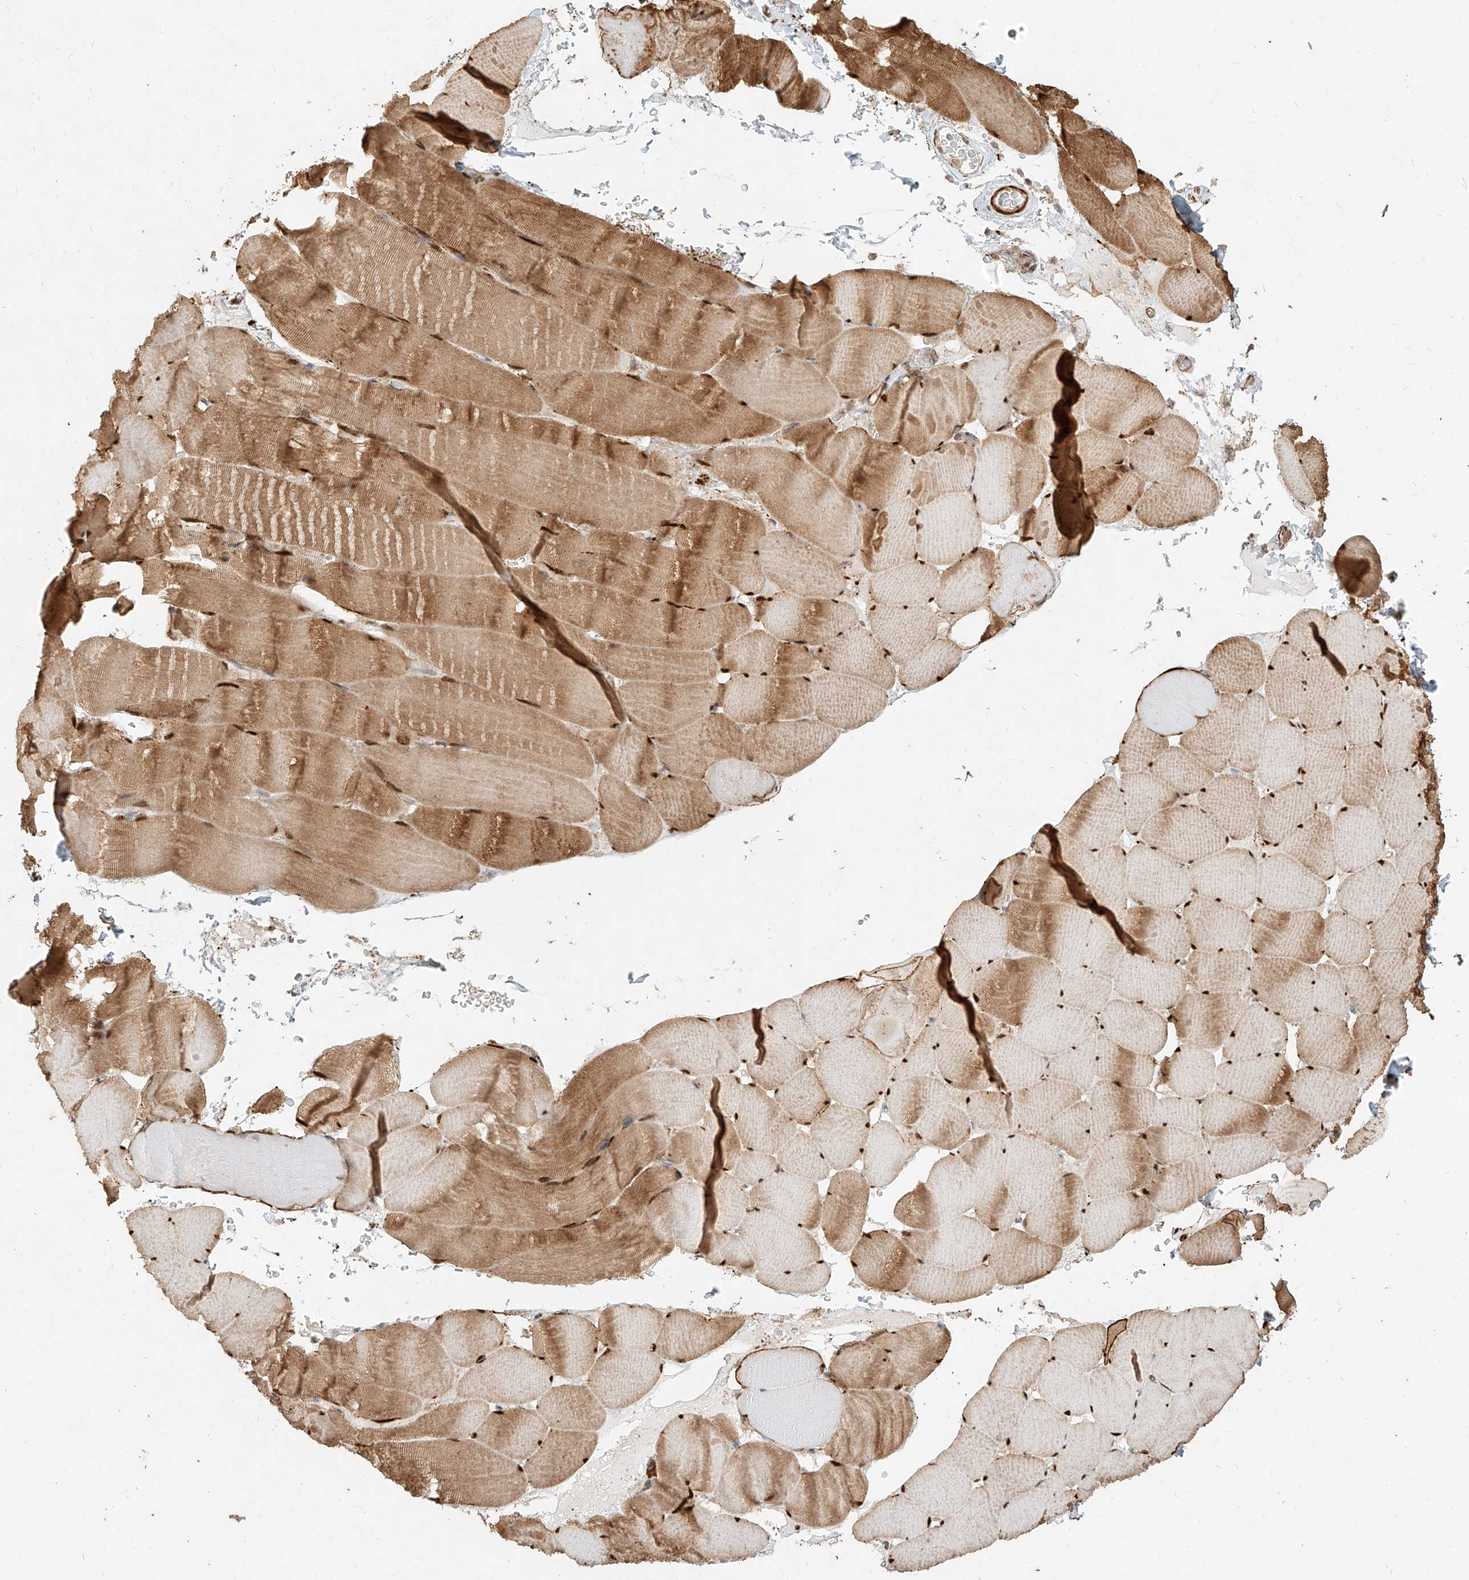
{"staining": {"intensity": "moderate", "quantity": ">75%", "location": "cytoplasmic/membranous"}, "tissue": "skeletal muscle", "cell_type": "Myocytes", "image_type": "normal", "snomed": [{"axis": "morphology", "description": "Normal tissue, NOS"}, {"axis": "topography", "description": "Skeletal muscle"}], "caption": "Brown immunohistochemical staining in unremarkable human skeletal muscle demonstrates moderate cytoplasmic/membranous staining in approximately >75% of myocytes.", "gene": "MTX2", "patient": {"sex": "male", "age": 62}}